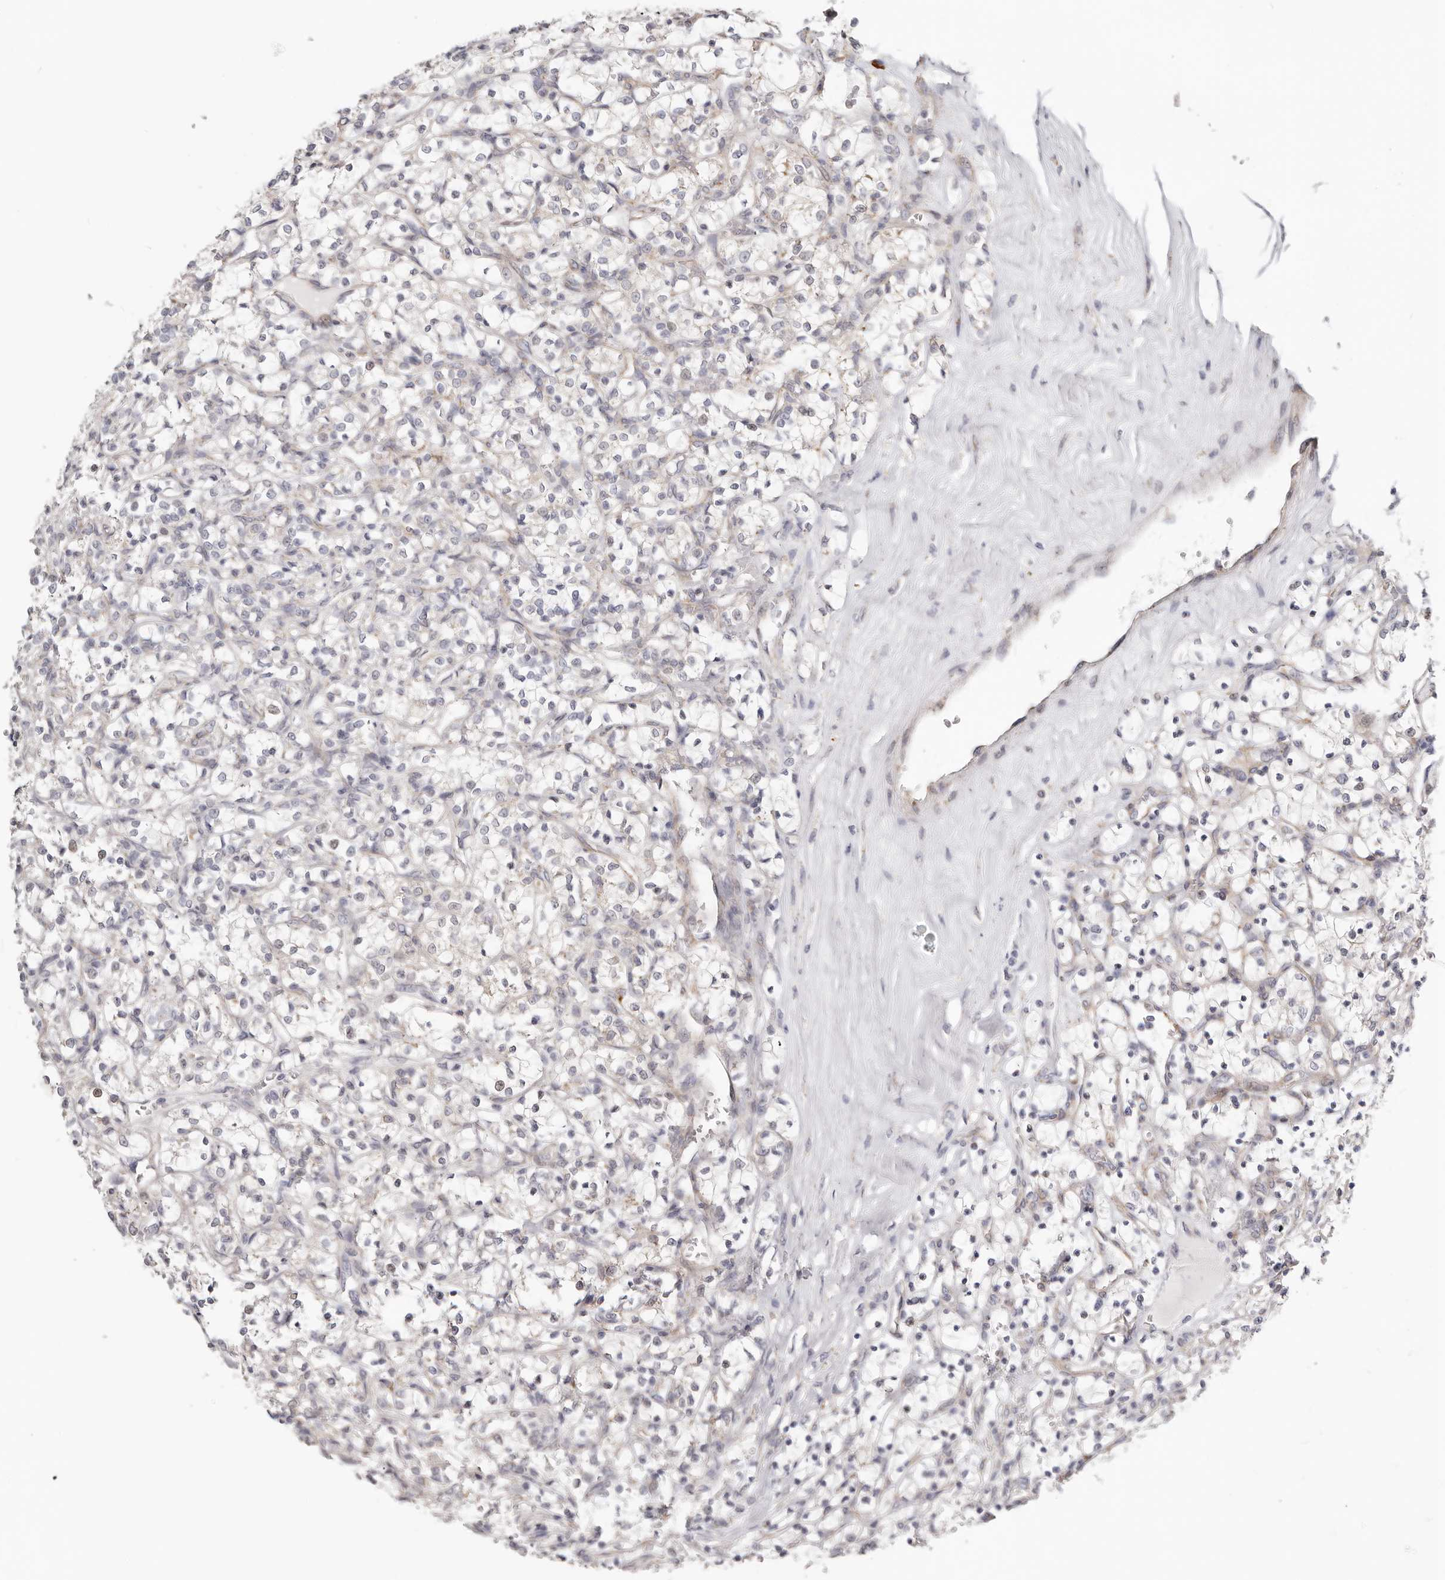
{"staining": {"intensity": "negative", "quantity": "none", "location": "none"}, "tissue": "renal cancer", "cell_type": "Tumor cells", "image_type": "cancer", "snomed": [{"axis": "morphology", "description": "Adenocarcinoma, NOS"}, {"axis": "topography", "description": "Kidney"}], "caption": "There is no significant staining in tumor cells of renal cancer (adenocarcinoma).", "gene": "IL32", "patient": {"sex": "female", "age": 69}}